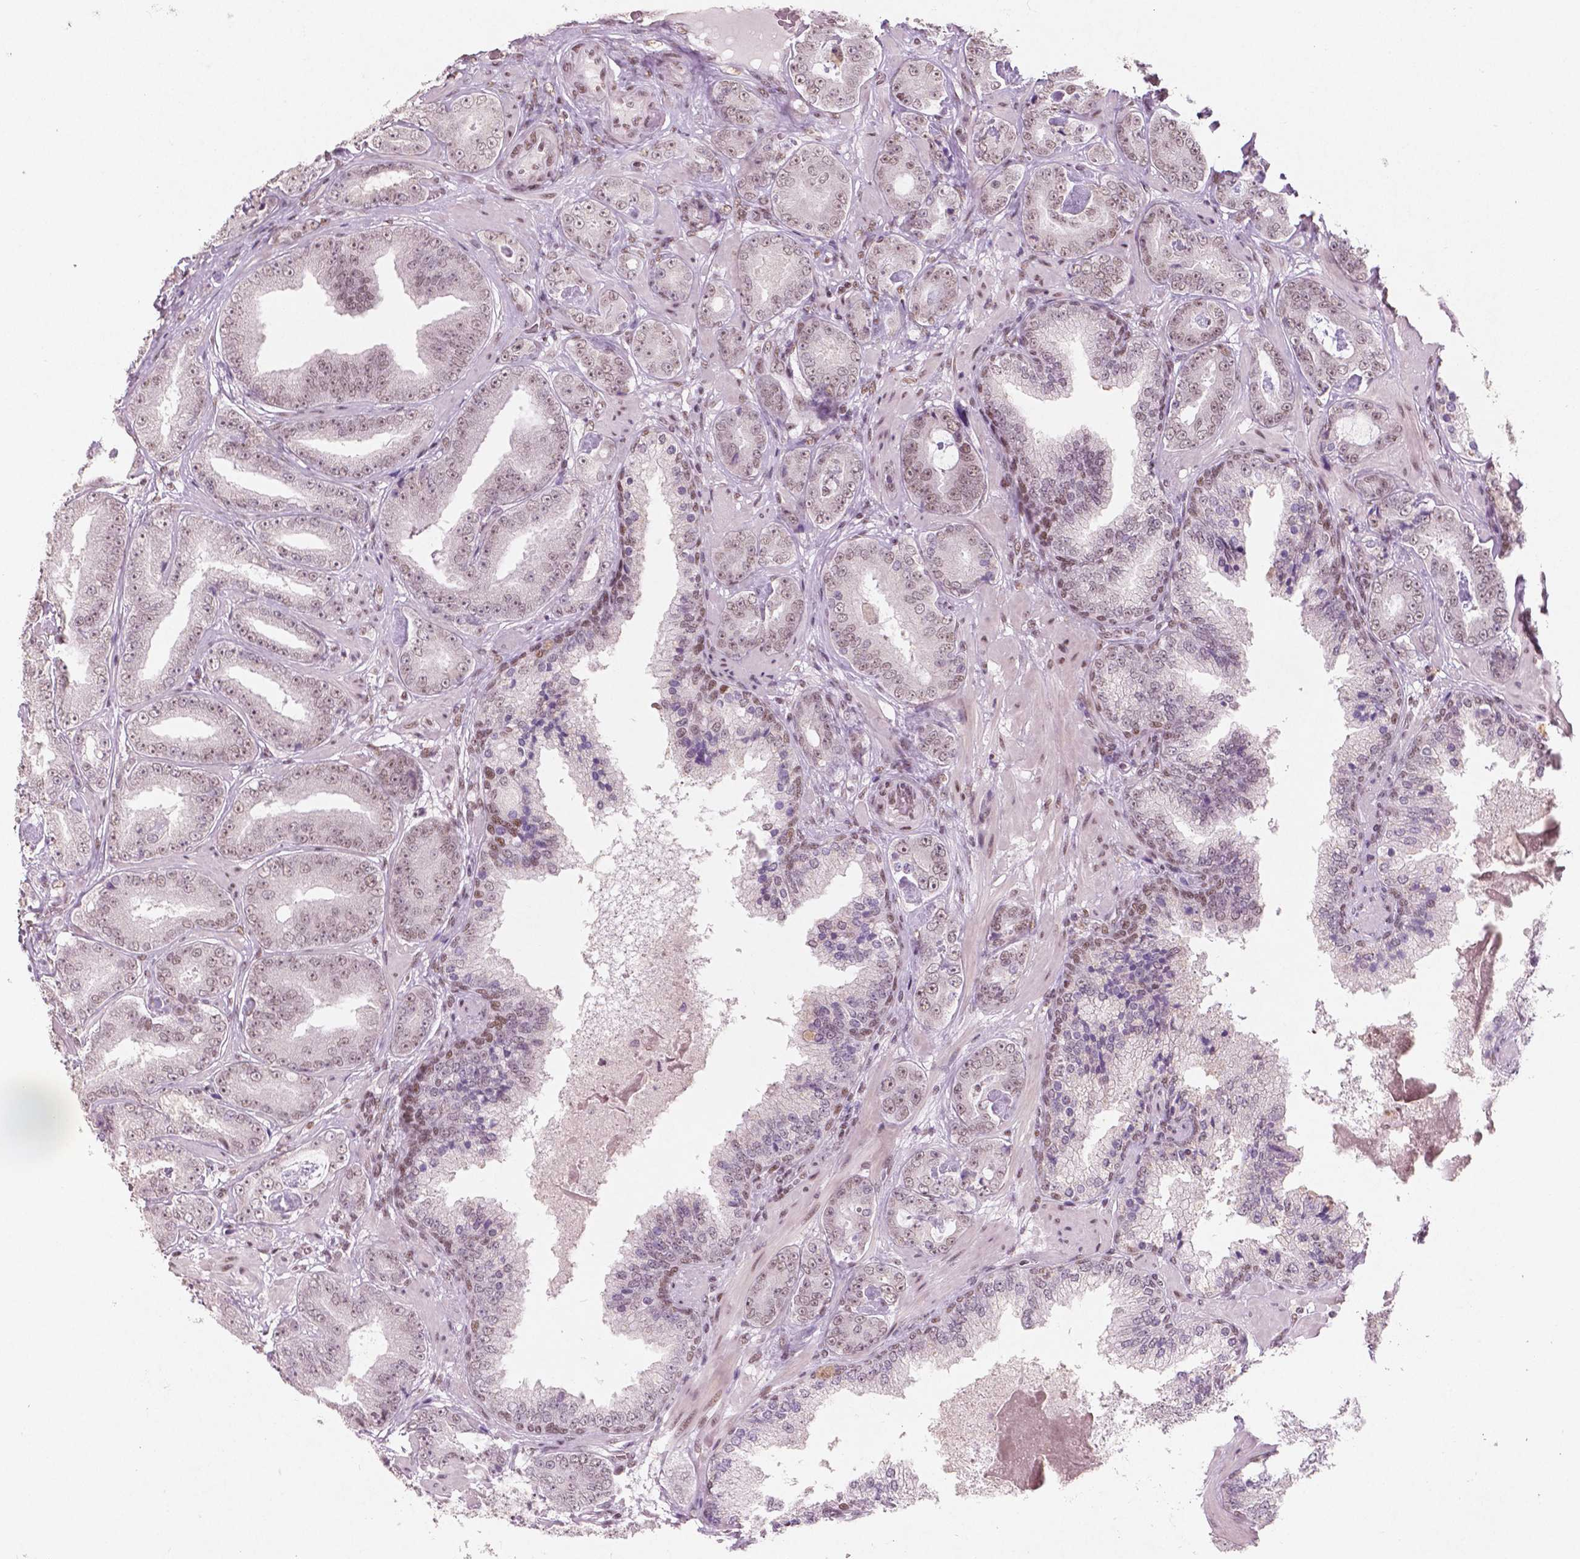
{"staining": {"intensity": "moderate", "quantity": ">75%", "location": "nuclear"}, "tissue": "prostate cancer", "cell_type": "Tumor cells", "image_type": "cancer", "snomed": [{"axis": "morphology", "description": "Adenocarcinoma, Low grade"}, {"axis": "topography", "description": "Prostate"}], "caption": "A brown stain highlights moderate nuclear expression of a protein in prostate cancer (adenocarcinoma (low-grade)) tumor cells.", "gene": "BRD4", "patient": {"sex": "male", "age": 60}}